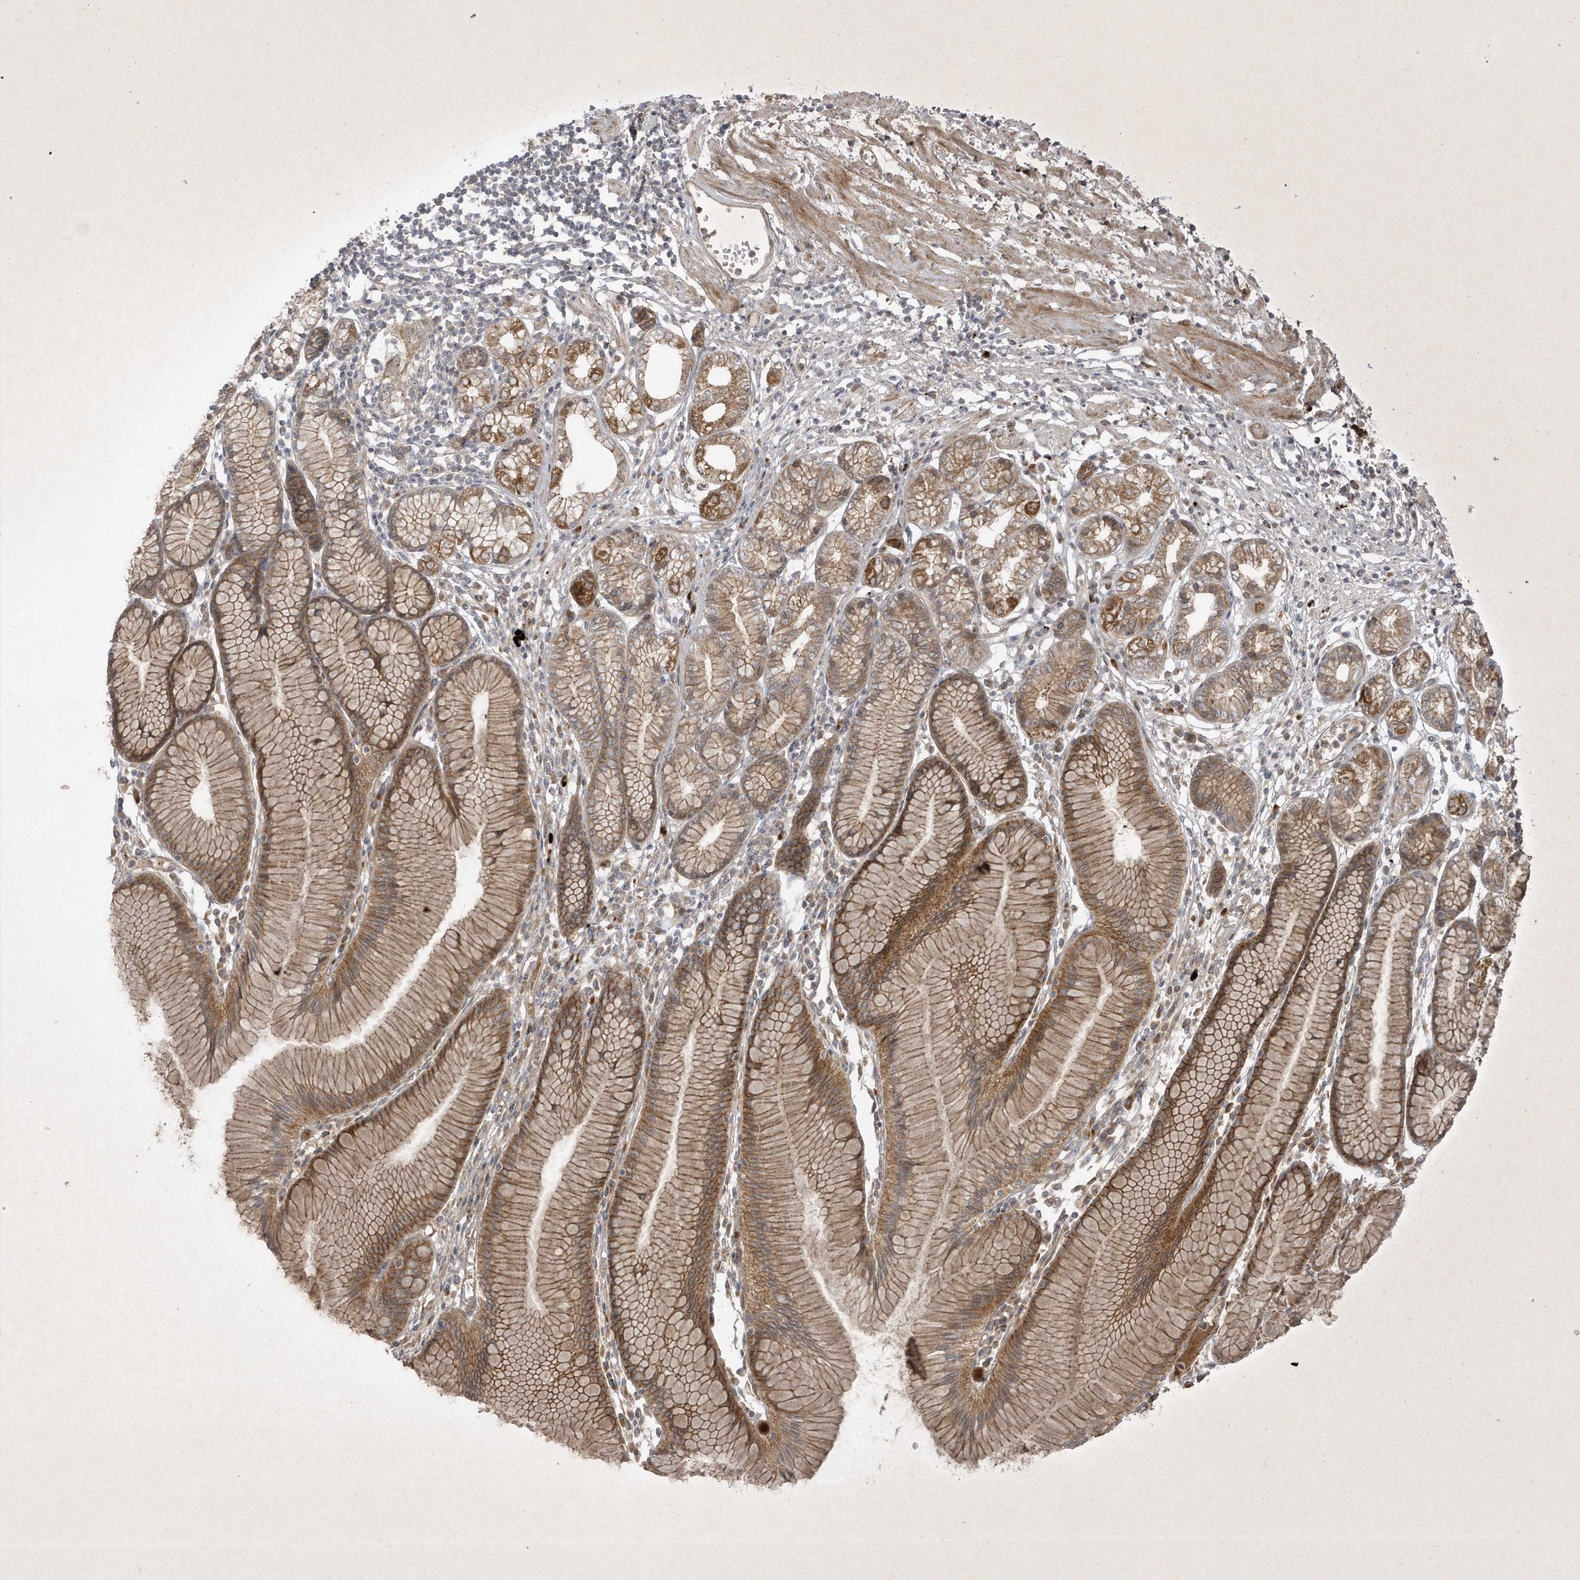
{"staining": {"intensity": "moderate", "quantity": ">75%", "location": "cytoplasmic/membranous"}, "tissue": "stomach", "cell_type": "Glandular cells", "image_type": "normal", "snomed": [{"axis": "morphology", "description": "Normal tissue, NOS"}, {"axis": "topography", "description": "Stomach"}], "caption": "Normal stomach was stained to show a protein in brown. There is medium levels of moderate cytoplasmic/membranous staining in approximately >75% of glandular cells. The protein is stained brown, and the nuclei are stained in blue (DAB IHC with brightfield microscopy, high magnification).", "gene": "FAM83C", "patient": {"sex": "female", "age": 57}}